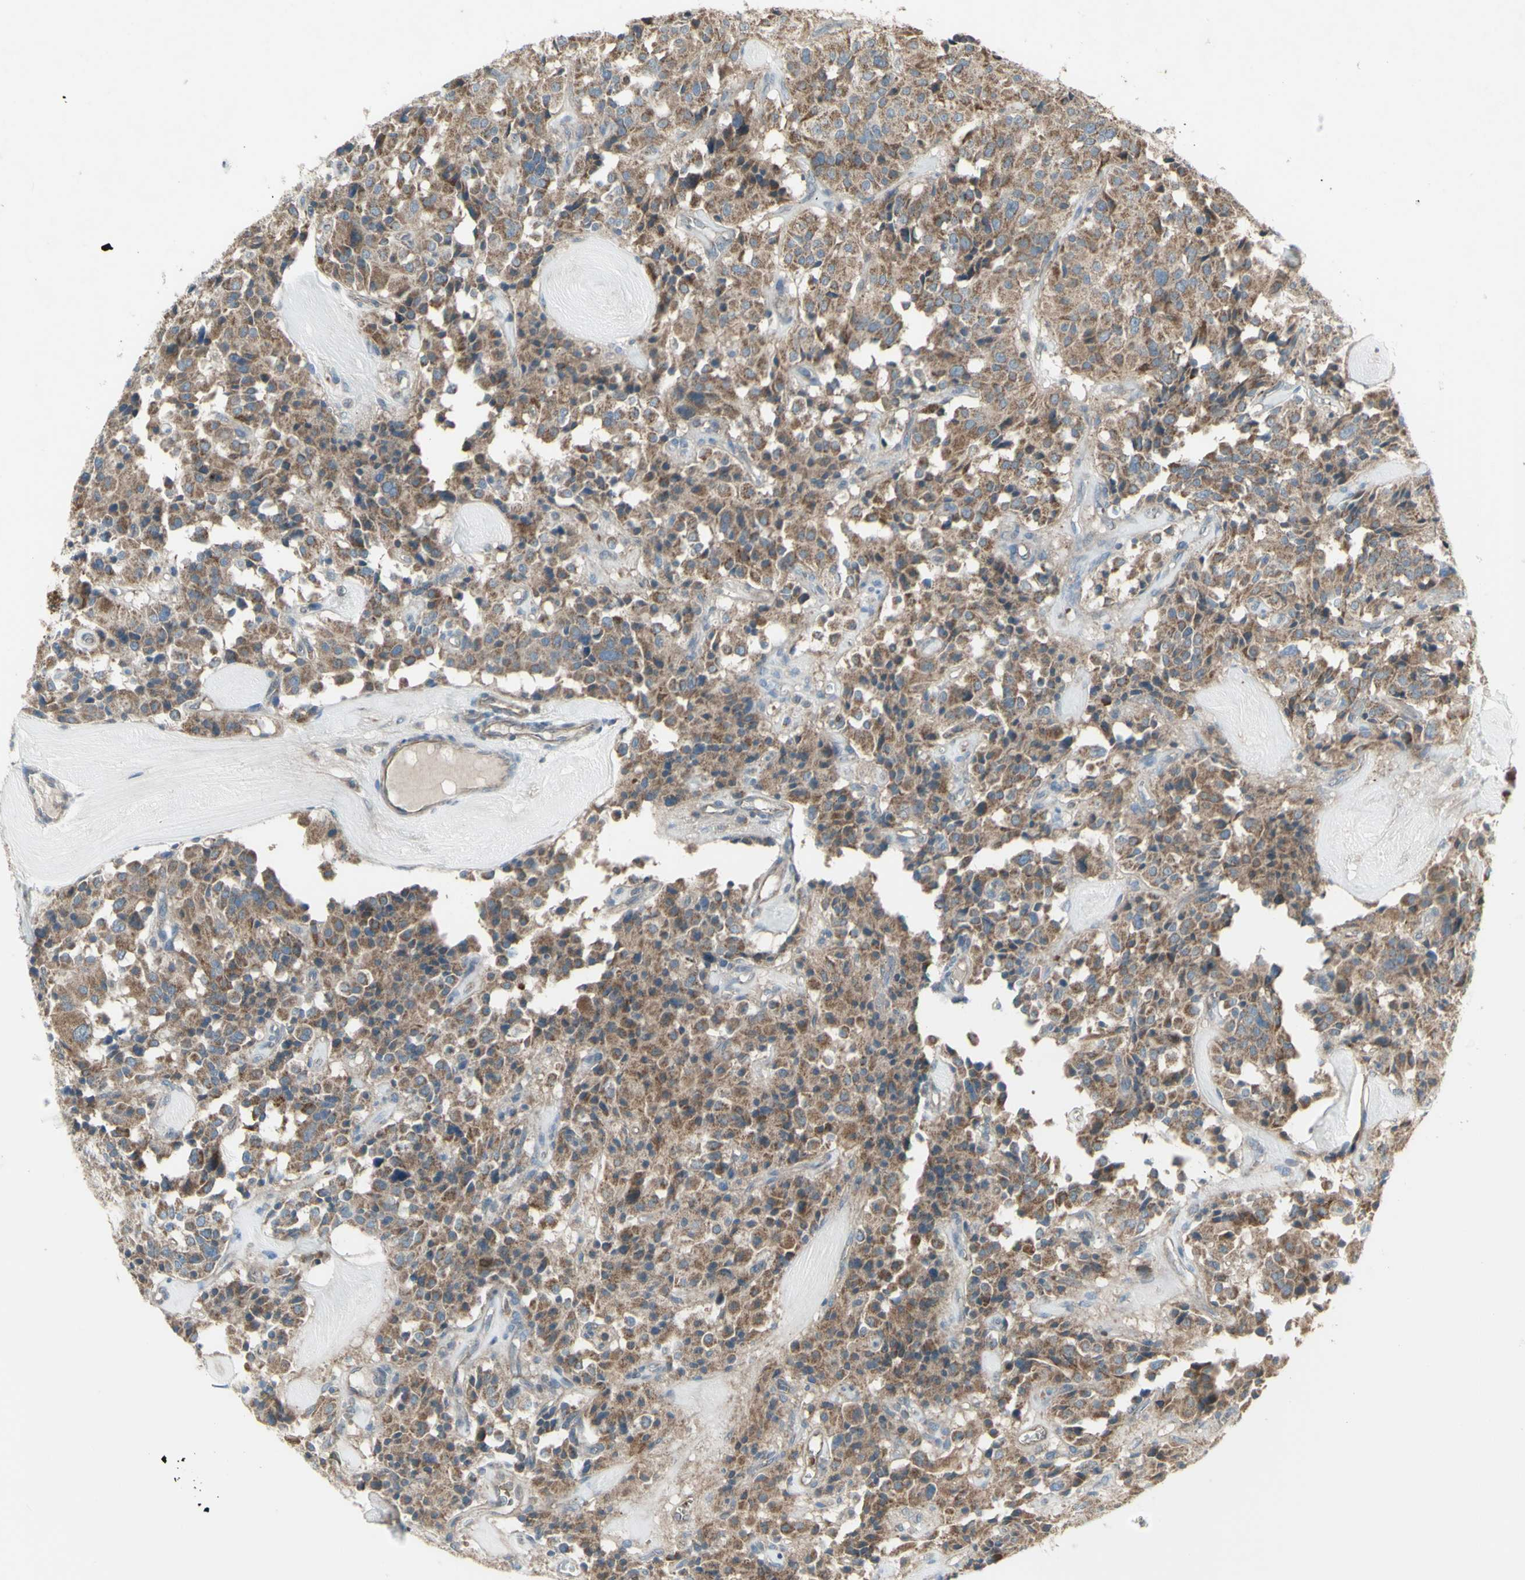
{"staining": {"intensity": "moderate", "quantity": ">75%", "location": "cytoplasmic/membranous"}, "tissue": "carcinoid", "cell_type": "Tumor cells", "image_type": "cancer", "snomed": [{"axis": "morphology", "description": "Carcinoid, malignant, NOS"}, {"axis": "topography", "description": "Lung"}], "caption": "Immunohistochemistry histopathology image of neoplastic tissue: human malignant carcinoid stained using immunohistochemistry (IHC) shows medium levels of moderate protein expression localized specifically in the cytoplasmic/membranous of tumor cells, appearing as a cytoplasmic/membranous brown color.", "gene": "SHC1", "patient": {"sex": "male", "age": 30}}